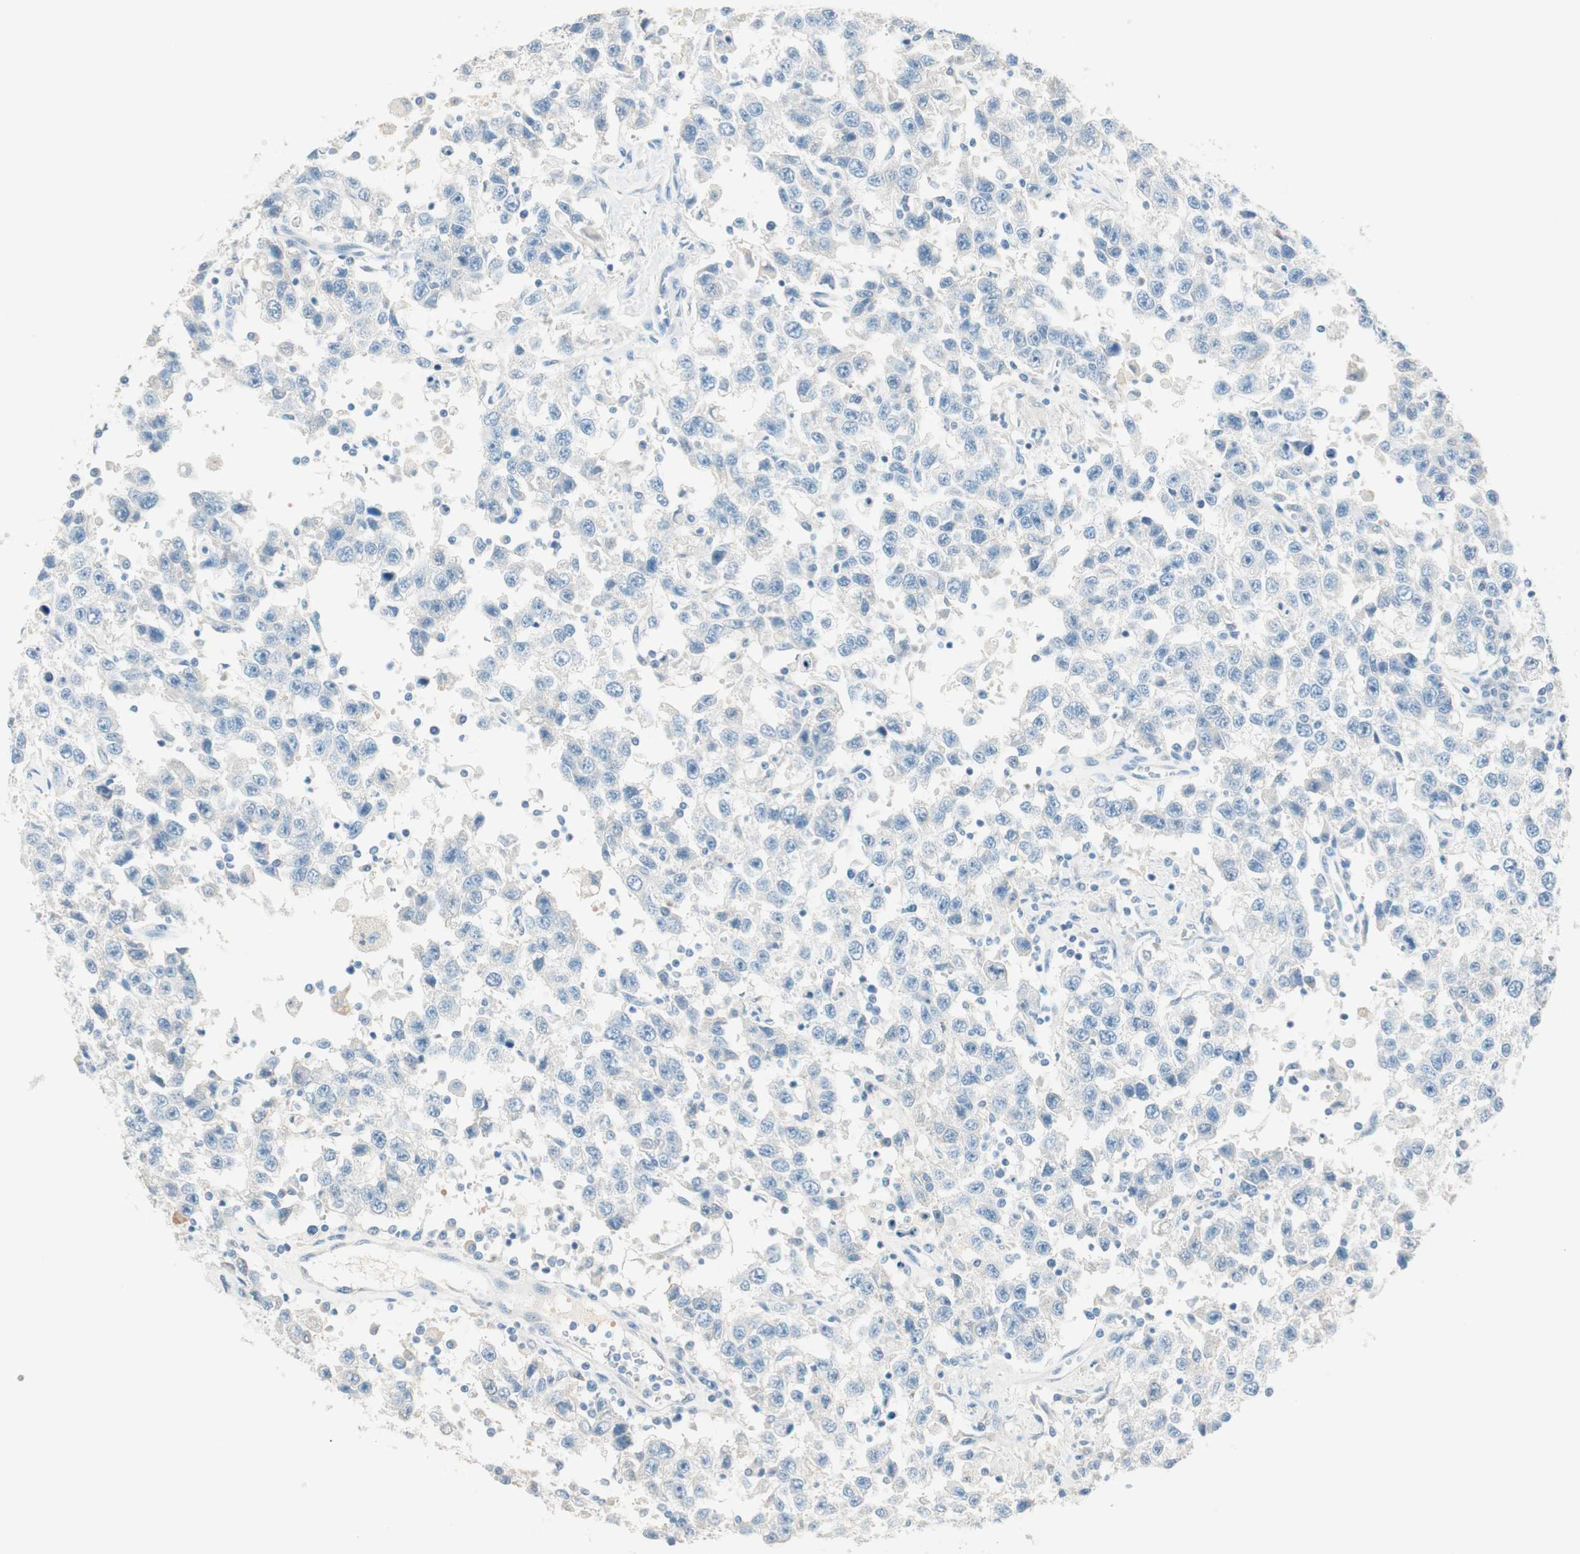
{"staining": {"intensity": "negative", "quantity": "none", "location": "none"}, "tissue": "testis cancer", "cell_type": "Tumor cells", "image_type": "cancer", "snomed": [{"axis": "morphology", "description": "Seminoma, NOS"}, {"axis": "topography", "description": "Testis"}], "caption": "The immunohistochemistry (IHC) histopathology image has no significant expression in tumor cells of testis cancer tissue. (DAB (3,3'-diaminobenzidine) IHC, high magnification).", "gene": "HPGD", "patient": {"sex": "male", "age": 41}}